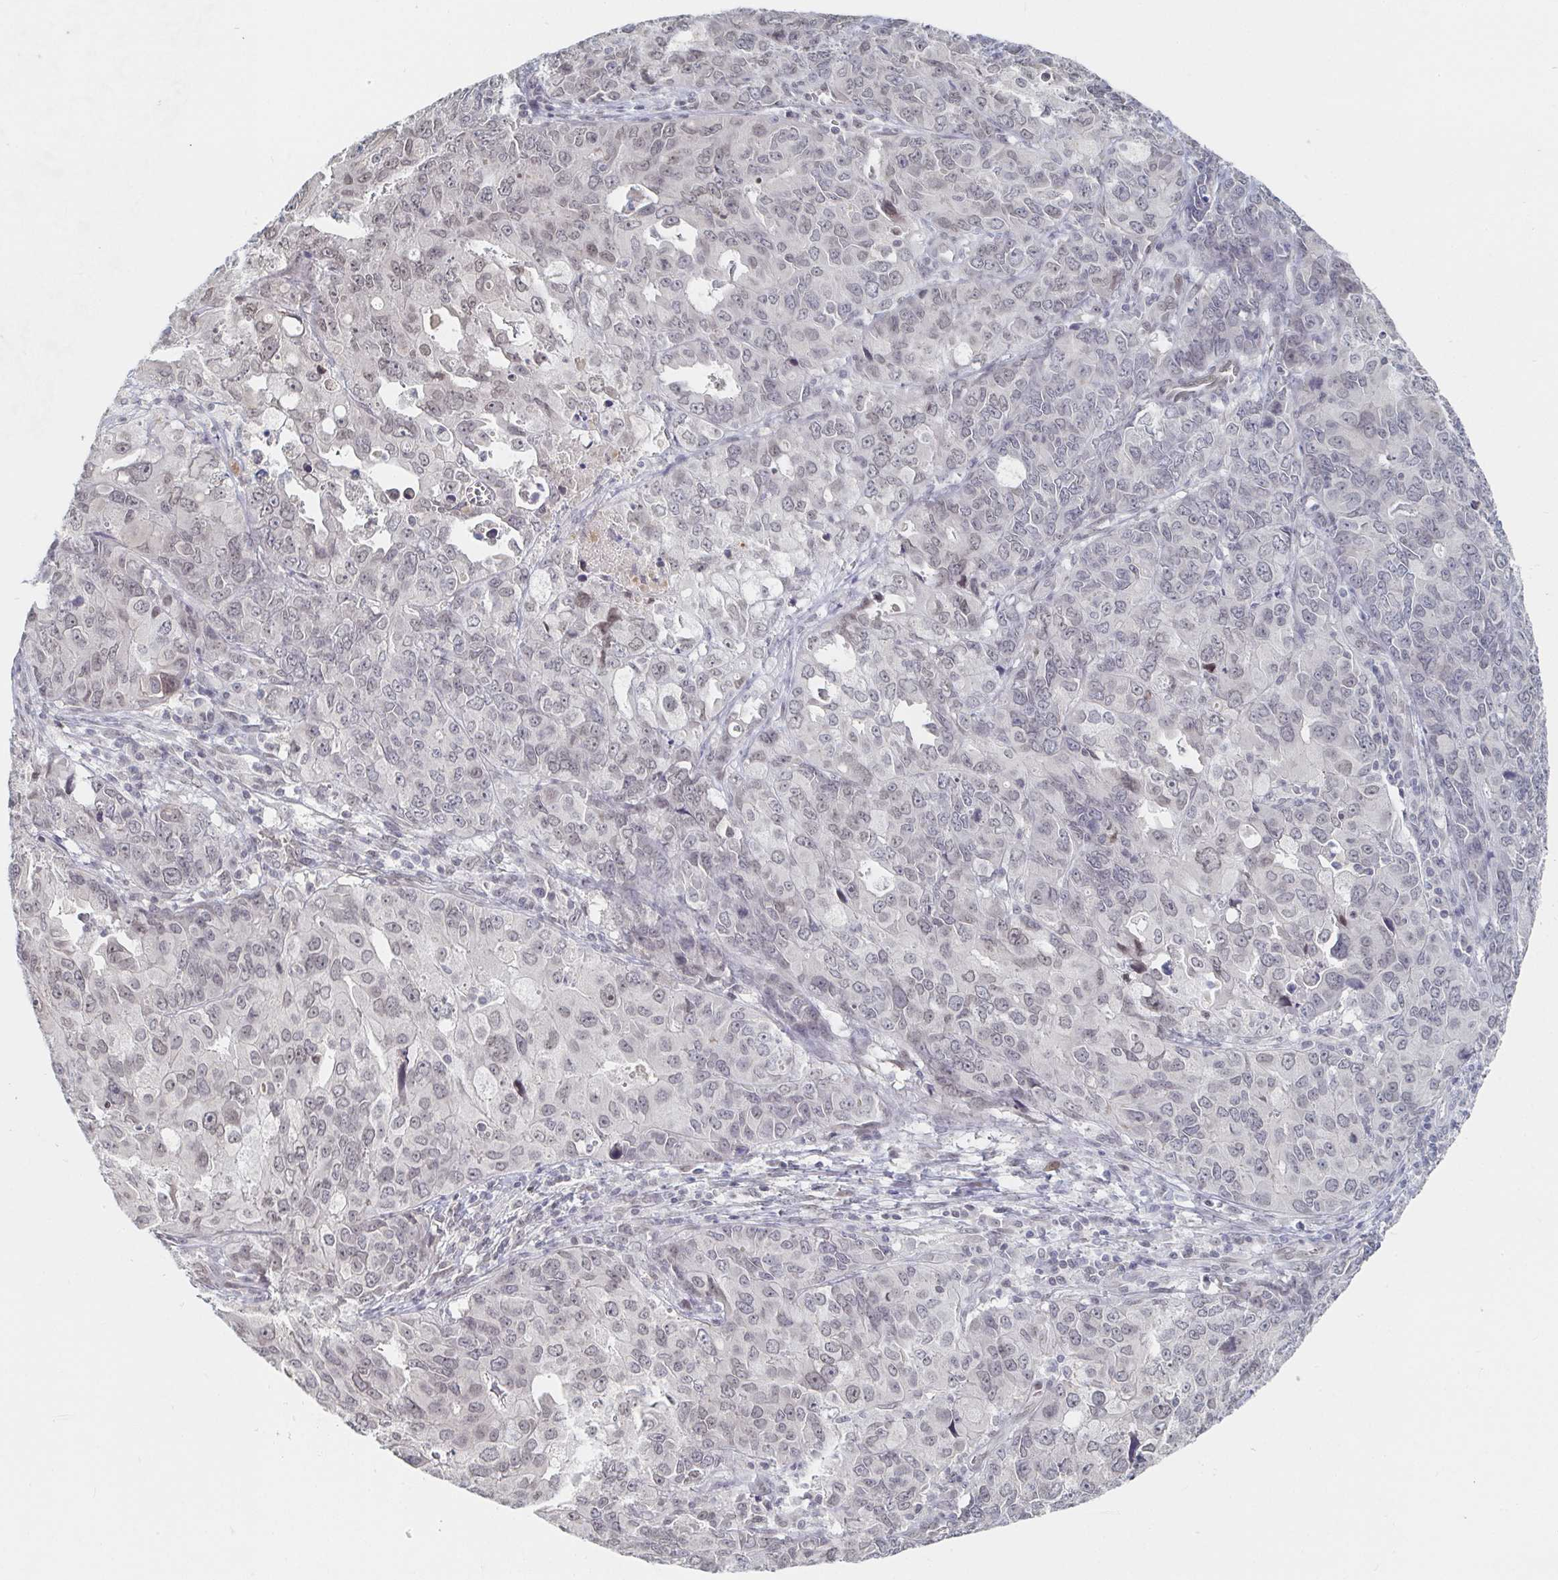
{"staining": {"intensity": "negative", "quantity": "none", "location": "none"}, "tissue": "endometrial cancer", "cell_type": "Tumor cells", "image_type": "cancer", "snomed": [{"axis": "morphology", "description": "Adenocarcinoma, NOS"}, {"axis": "topography", "description": "Uterus"}], "caption": "A photomicrograph of endometrial cancer stained for a protein displays no brown staining in tumor cells.", "gene": "CHD2", "patient": {"sex": "female", "age": 79}}